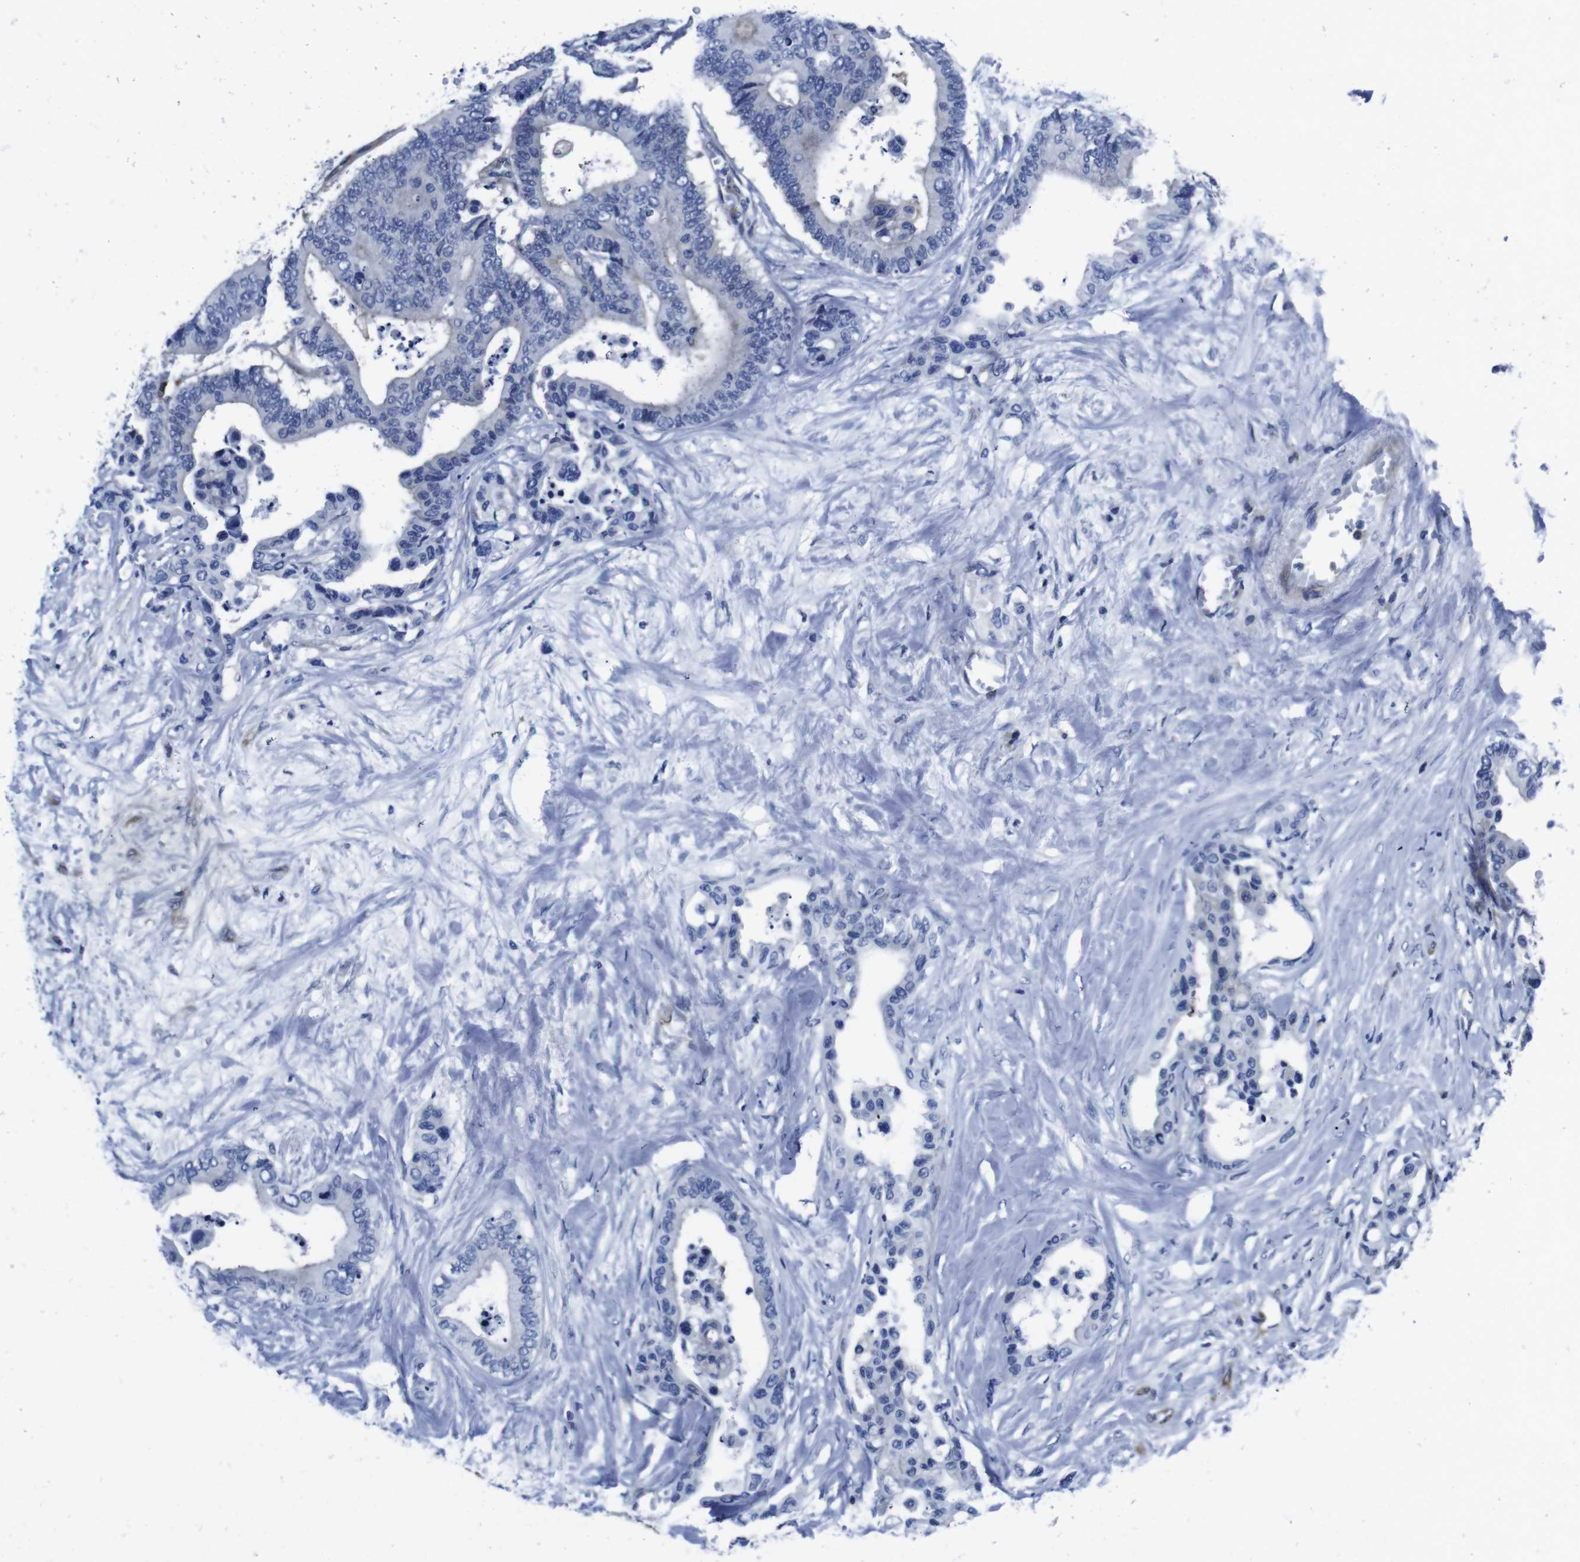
{"staining": {"intensity": "negative", "quantity": "none", "location": "none"}, "tissue": "colorectal cancer", "cell_type": "Tumor cells", "image_type": "cancer", "snomed": [{"axis": "morphology", "description": "Normal tissue, NOS"}, {"axis": "morphology", "description": "Adenocarcinoma, NOS"}, {"axis": "topography", "description": "Colon"}], "caption": "Immunohistochemistry histopathology image of neoplastic tissue: human colorectal cancer stained with DAB (3,3'-diaminobenzidine) shows no significant protein expression in tumor cells. Brightfield microscopy of immunohistochemistry stained with DAB (brown) and hematoxylin (blue), captured at high magnification.", "gene": "EIF4A1", "patient": {"sex": "male", "age": 82}}